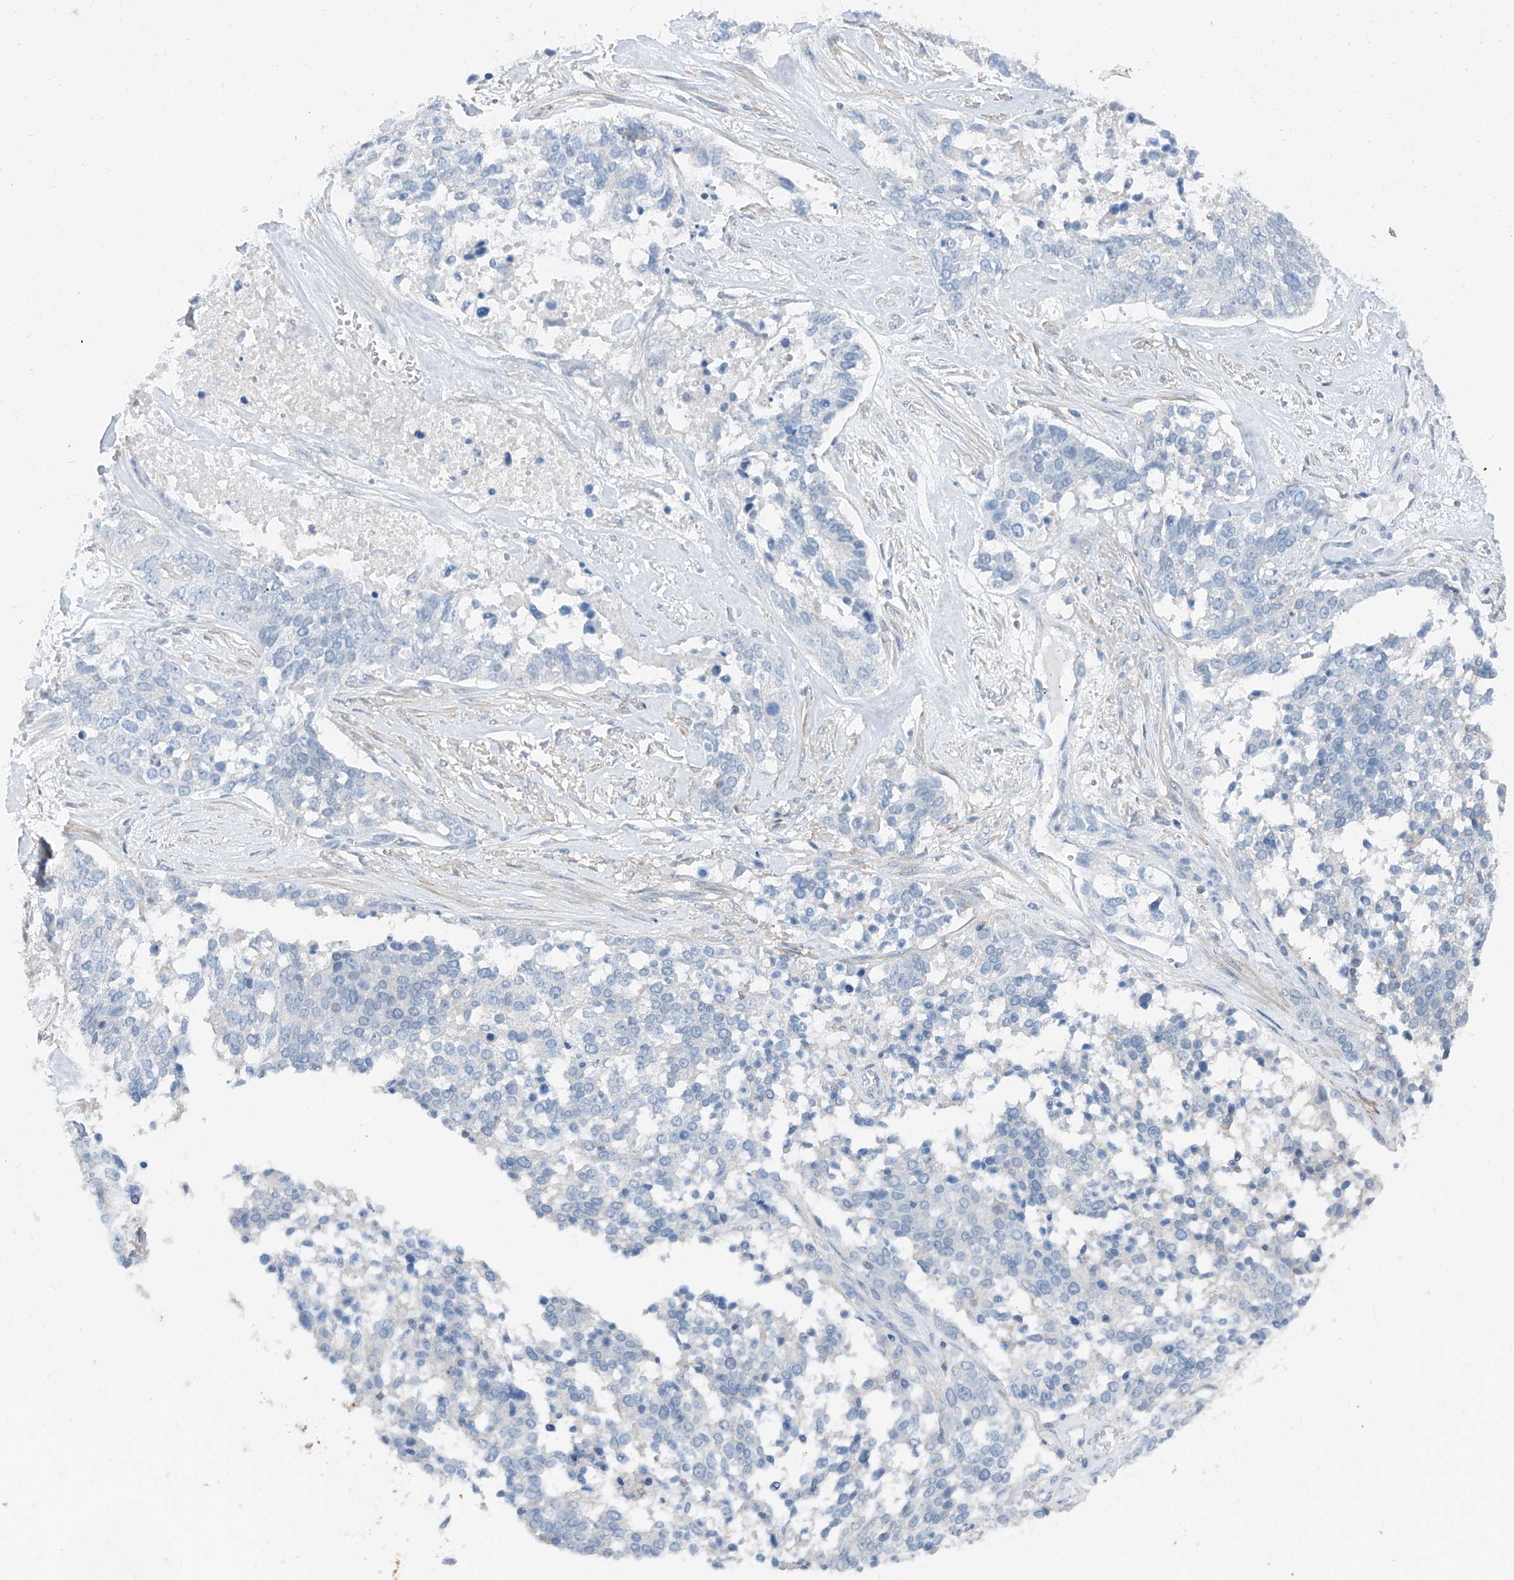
{"staining": {"intensity": "negative", "quantity": "none", "location": "none"}, "tissue": "ovarian cancer", "cell_type": "Tumor cells", "image_type": "cancer", "snomed": [{"axis": "morphology", "description": "Cystadenocarcinoma, serous, NOS"}, {"axis": "topography", "description": "Ovary"}], "caption": "Immunohistochemistry (IHC) histopathology image of neoplastic tissue: ovarian cancer stained with DAB demonstrates no significant protein positivity in tumor cells.", "gene": "ANKRD34A", "patient": {"sex": "female", "age": 44}}